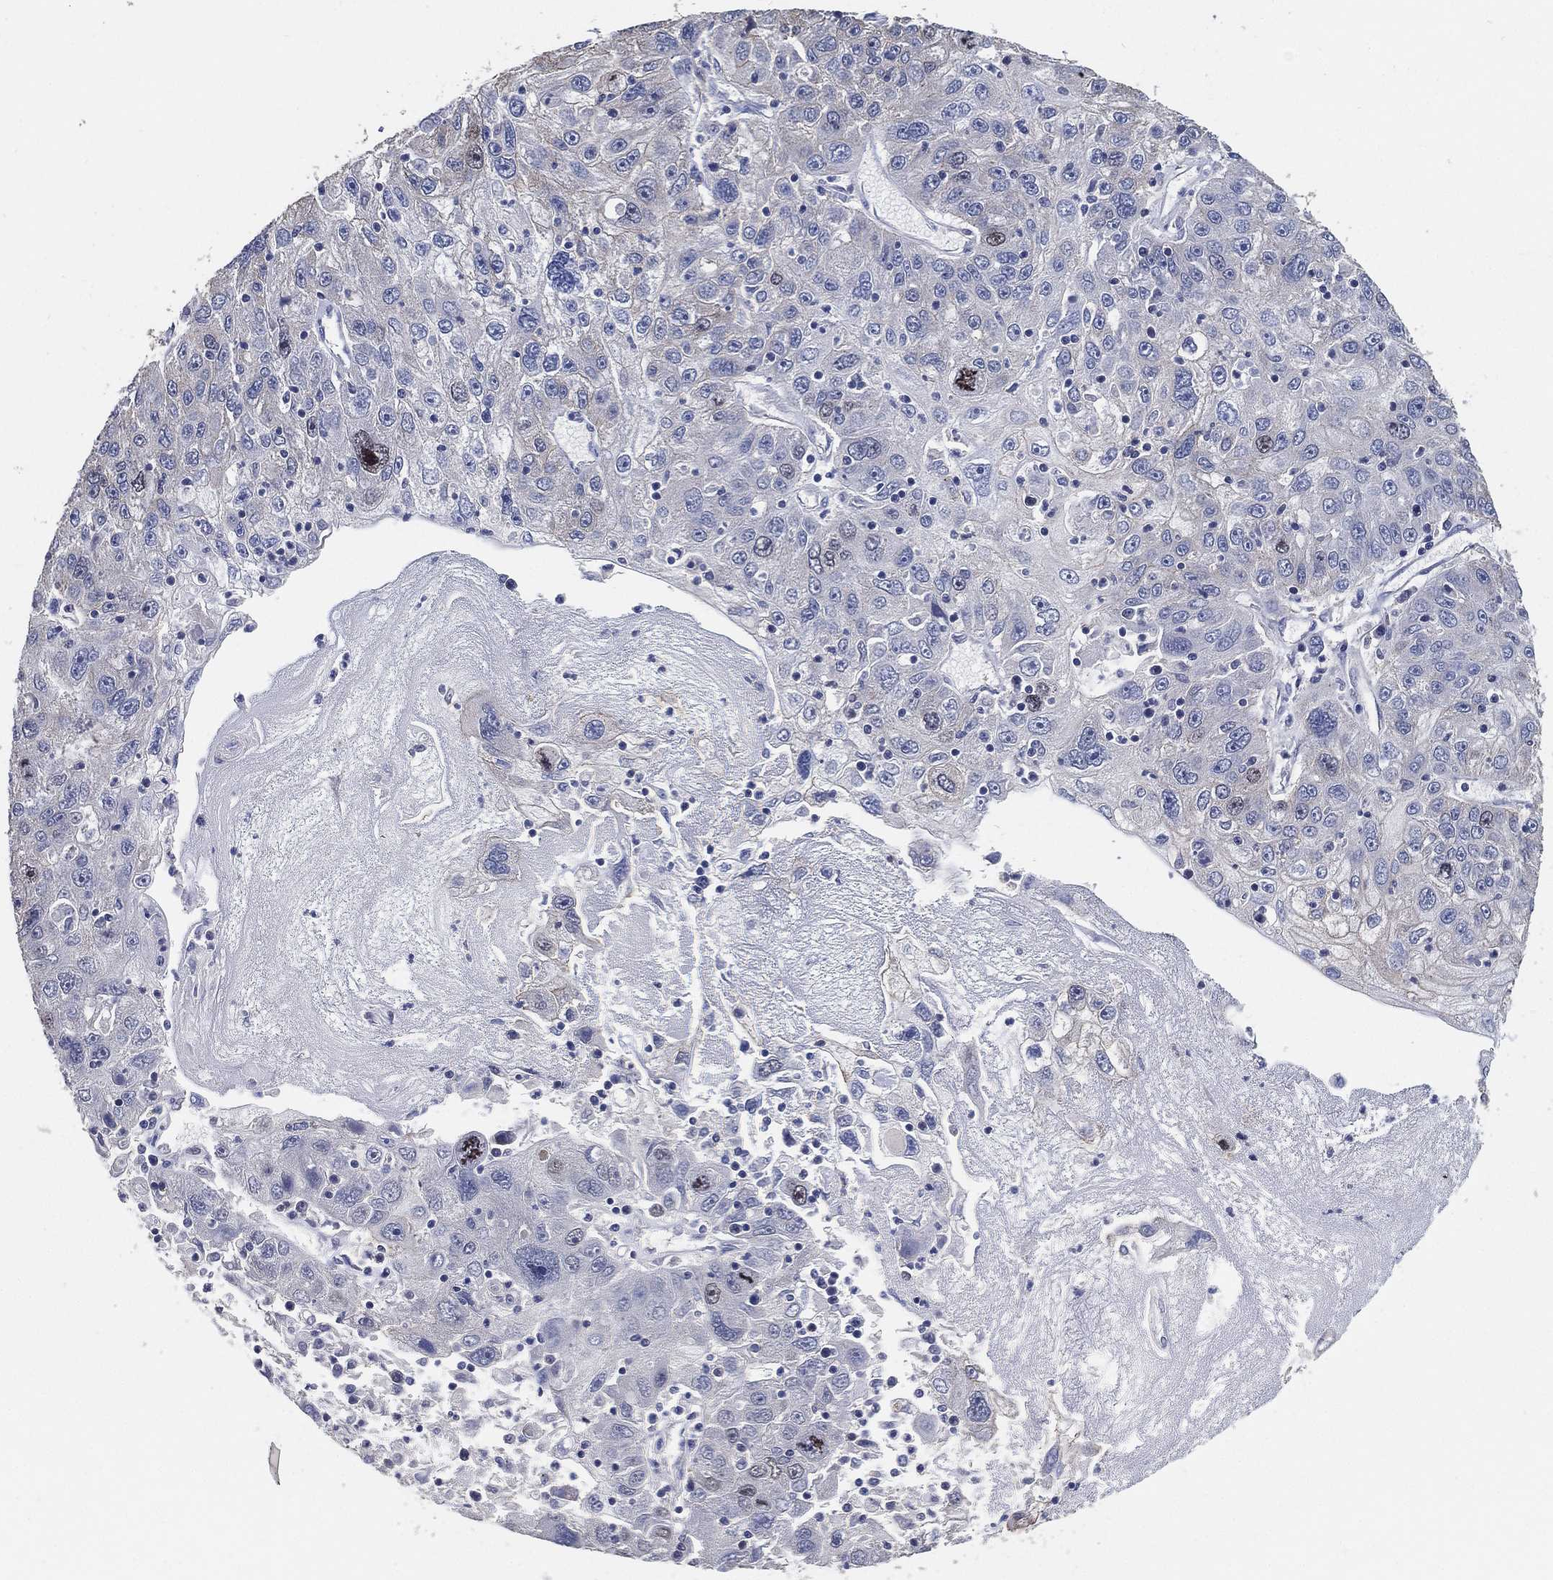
{"staining": {"intensity": "weak", "quantity": "<25%", "location": "nuclear"}, "tissue": "stomach cancer", "cell_type": "Tumor cells", "image_type": "cancer", "snomed": [{"axis": "morphology", "description": "Adenocarcinoma, NOS"}, {"axis": "topography", "description": "Stomach"}], "caption": "The image reveals no significant expression in tumor cells of stomach cancer (adenocarcinoma). The staining is performed using DAB (3,3'-diaminobenzidine) brown chromogen with nuclei counter-stained in using hematoxylin.", "gene": "KLK5", "patient": {"sex": "male", "age": 56}}